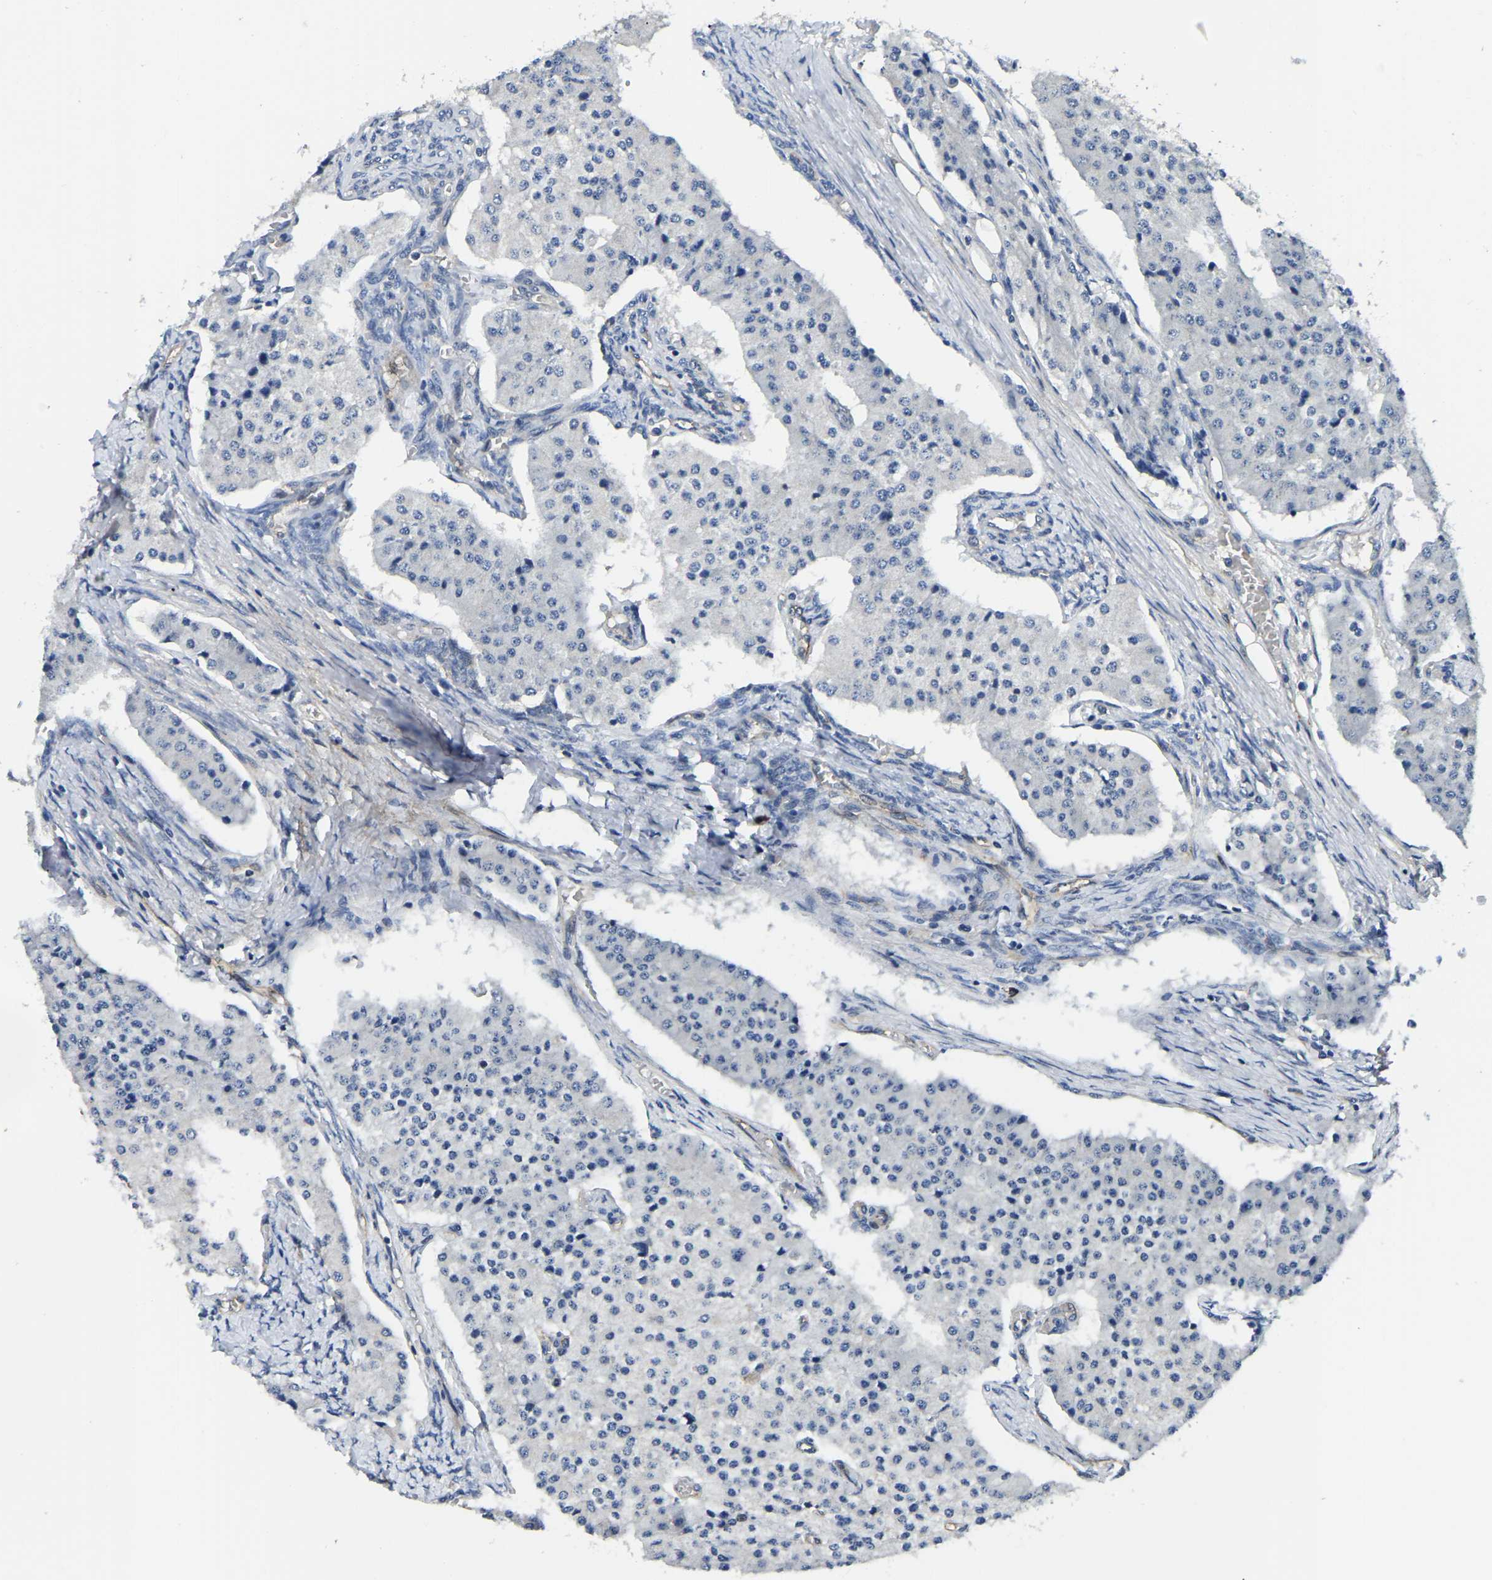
{"staining": {"intensity": "negative", "quantity": "none", "location": "none"}, "tissue": "carcinoid", "cell_type": "Tumor cells", "image_type": "cancer", "snomed": [{"axis": "morphology", "description": "Carcinoid, malignant, NOS"}, {"axis": "topography", "description": "Colon"}], "caption": "High magnification brightfield microscopy of malignant carcinoid stained with DAB (3,3'-diaminobenzidine) (brown) and counterstained with hematoxylin (blue): tumor cells show no significant staining.", "gene": "ITGA2", "patient": {"sex": "female", "age": 52}}